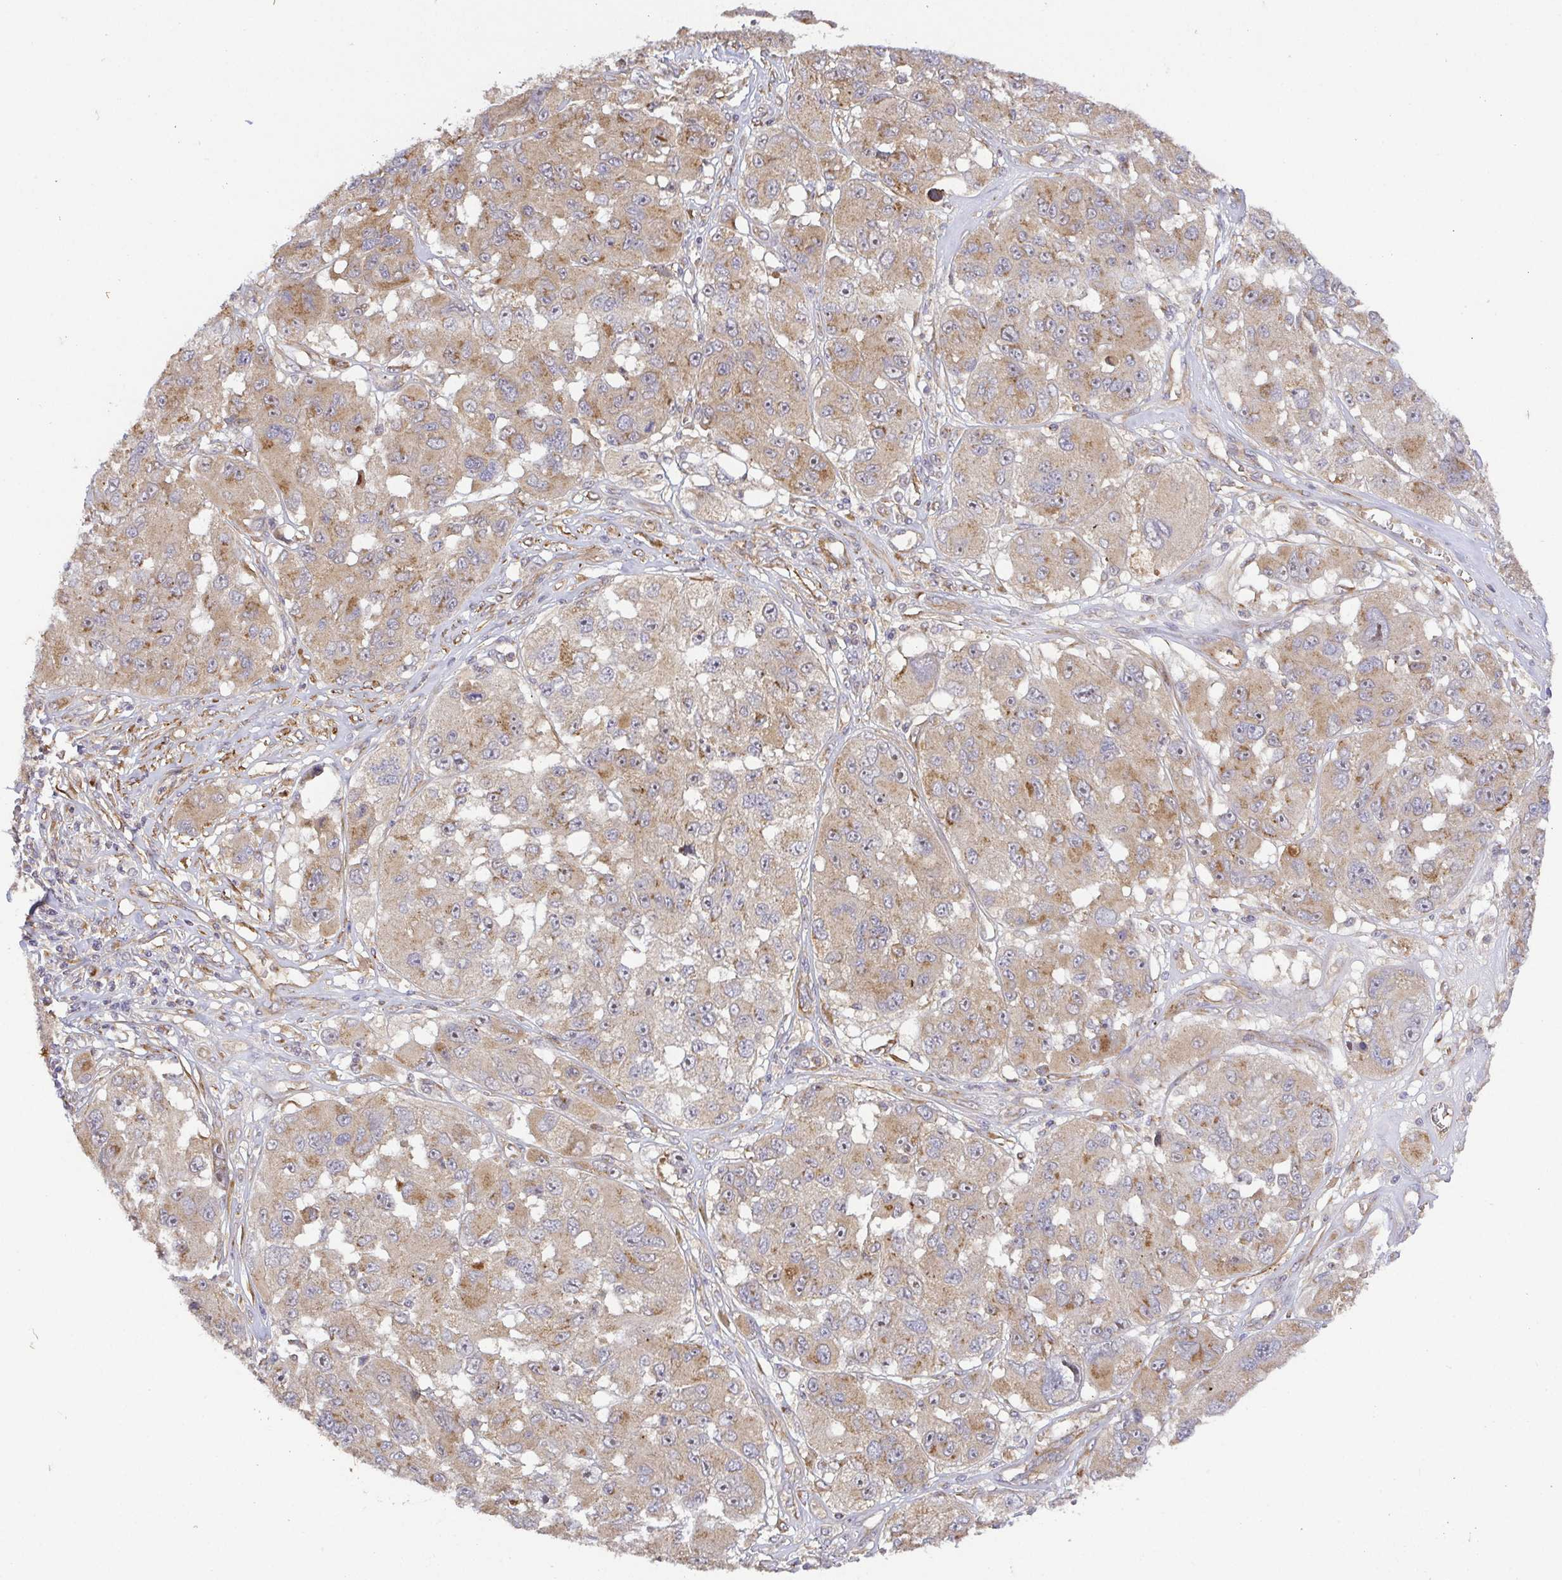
{"staining": {"intensity": "weak", "quantity": ">75%", "location": "cytoplasmic/membranous"}, "tissue": "melanoma", "cell_type": "Tumor cells", "image_type": "cancer", "snomed": [{"axis": "morphology", "description": "Malignant melanoma, NOS"}, {"axis": "topography", "description": "Skin"}], "caption": "The histopathology image exhibits a brown stain indicating the presence of a protein in the cytoplasmic/membranous of tumor cells in malignant melanoma.", "gene": "TM9SF4", "patient": {"sex": "female", "age": 66}}